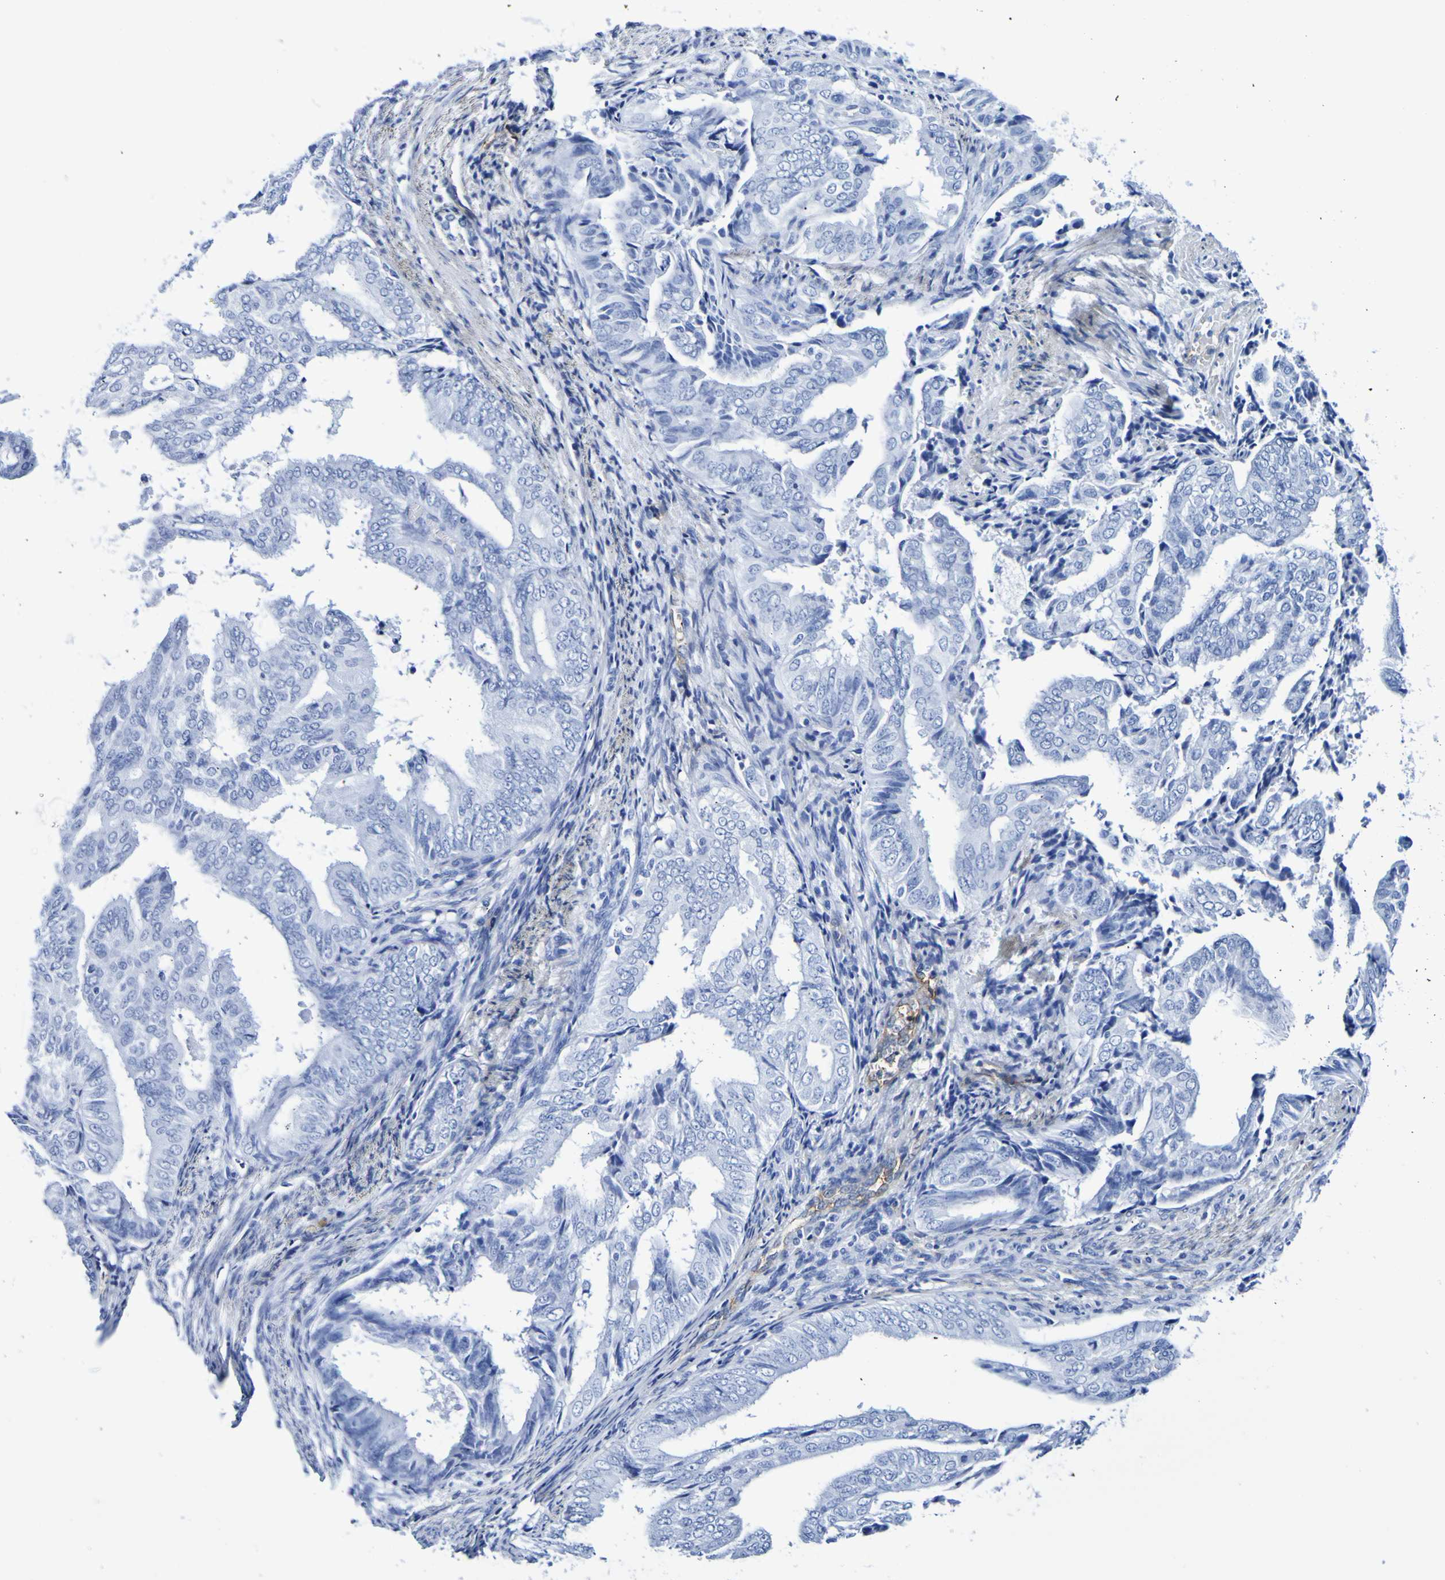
{"staining": {"intensity": "negative", "quantity": "none", "location": "none"}, "tissue": "endometrial cancer", "cell_type": "Tumor cells", "image_type": "cancer", "snomed": [{"axis": "morphology", "description": "Adenocarcinoma, NOS"}, {"axis": "topography", "description": "Endometrium"}], "caption": "The immunohistochemistry micrograph has no significant staining in tumor cells of adenocarcinoma (endometrial) tissue.", "gene": "DPEP1", "patient": {"sex": "female", "age": 58}}